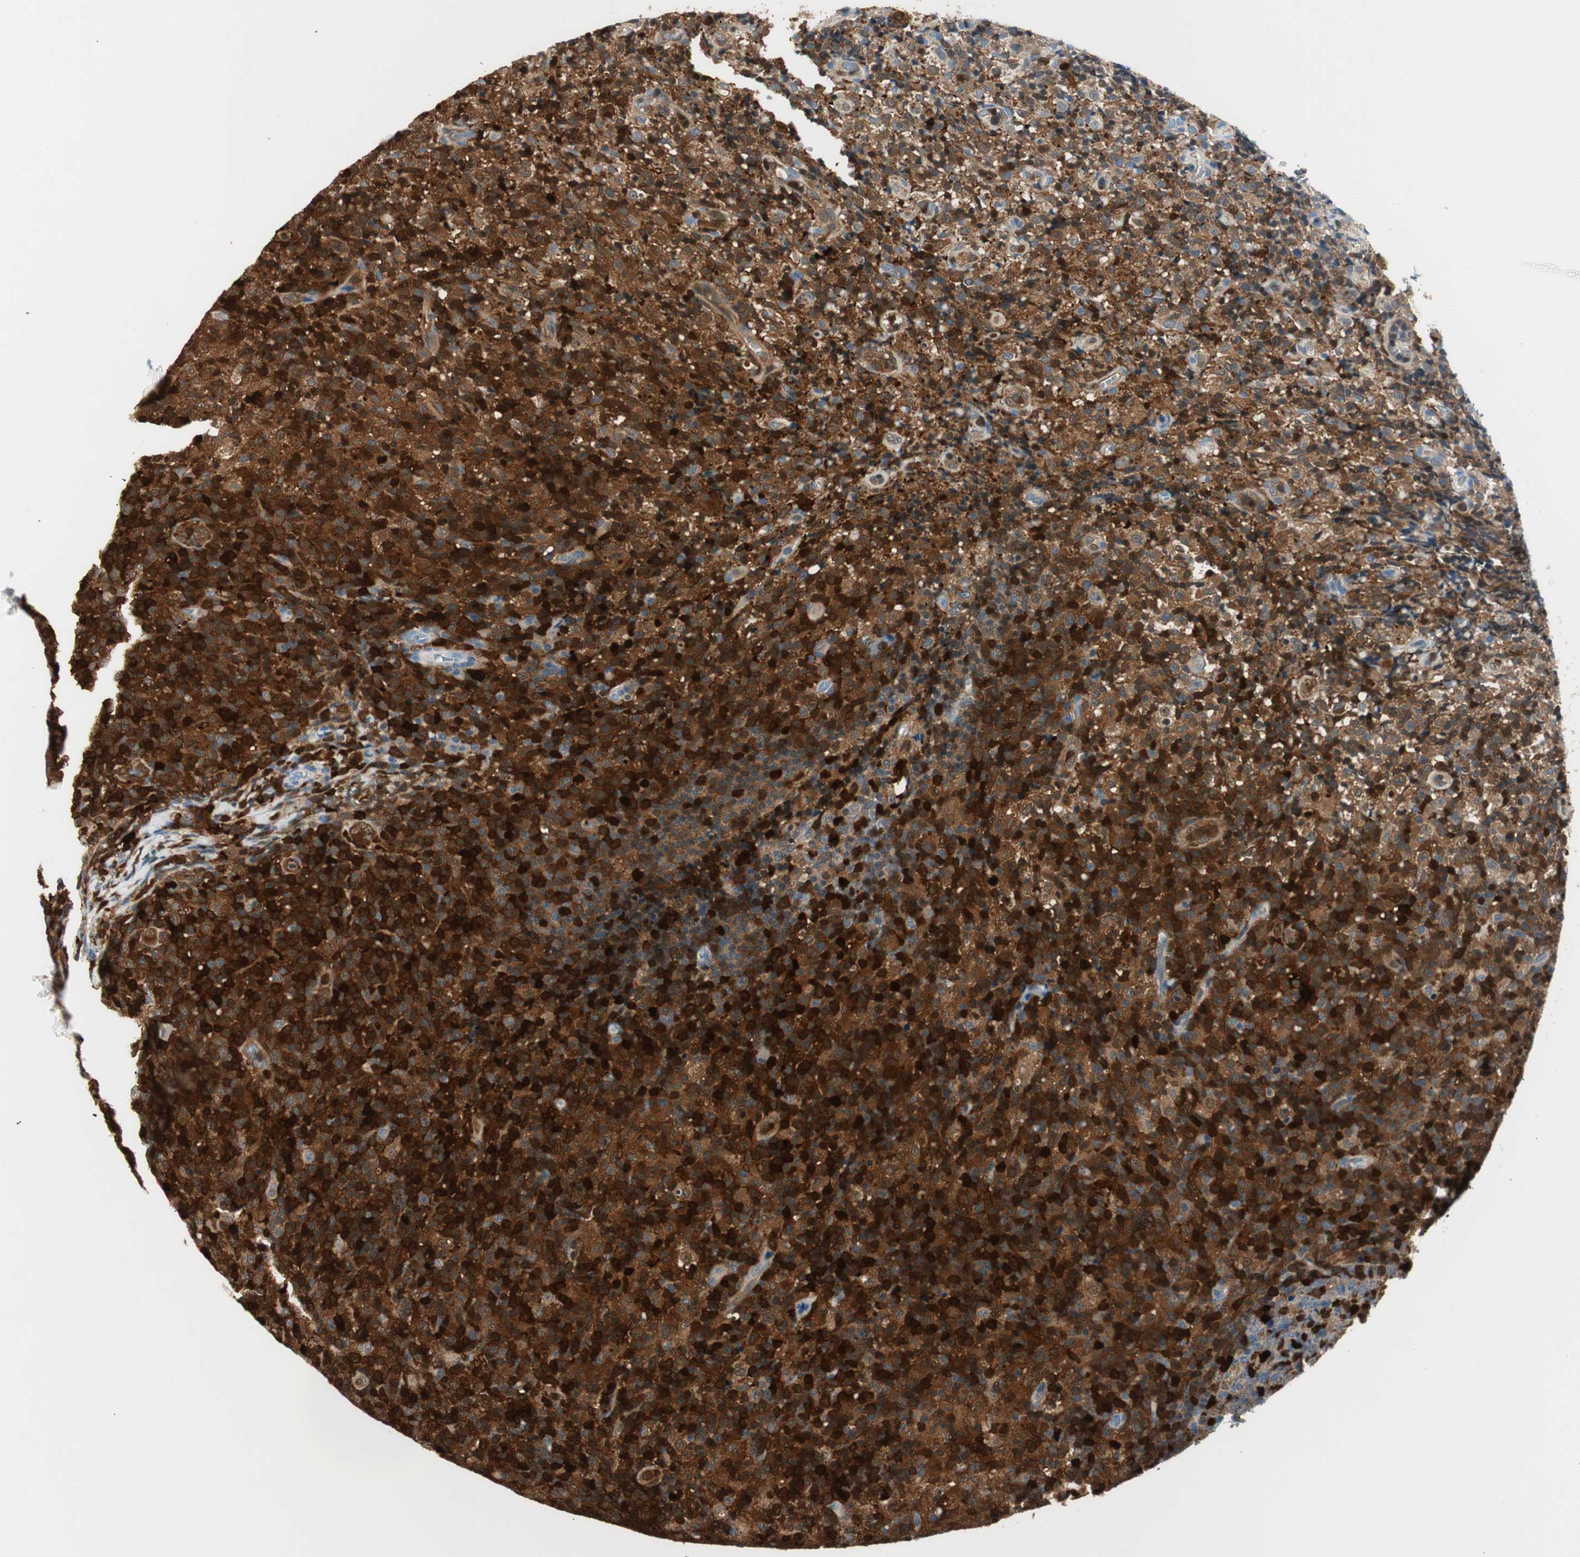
{"staining": {"intensity": "strong", "quantity": ">75%", "location": "cytoplasmic/membranous"}, "tissue": "lymph node", "cell_type": "Germinal center cells", "image_type": "normal", "snomed": [{"axis": "morphology", "description": "Normal tissue, NOS"}, {"axis": "morphology", "description": "Inflammation, NOS"}, {"axis": "topography", "description": "Lymph node"}], "caption": "Immunohistochemical staining of benign human lymph node shows strong cytoplasmic/membranous protein expression in approximately >75% of germinal center cells. The staining was performed using DAB, with brown indicating positive protein expression. Nuclei are stained blue with hematoxylin.", "gene": "COTL1", "patient": {"sex": "male", "age": 55}}